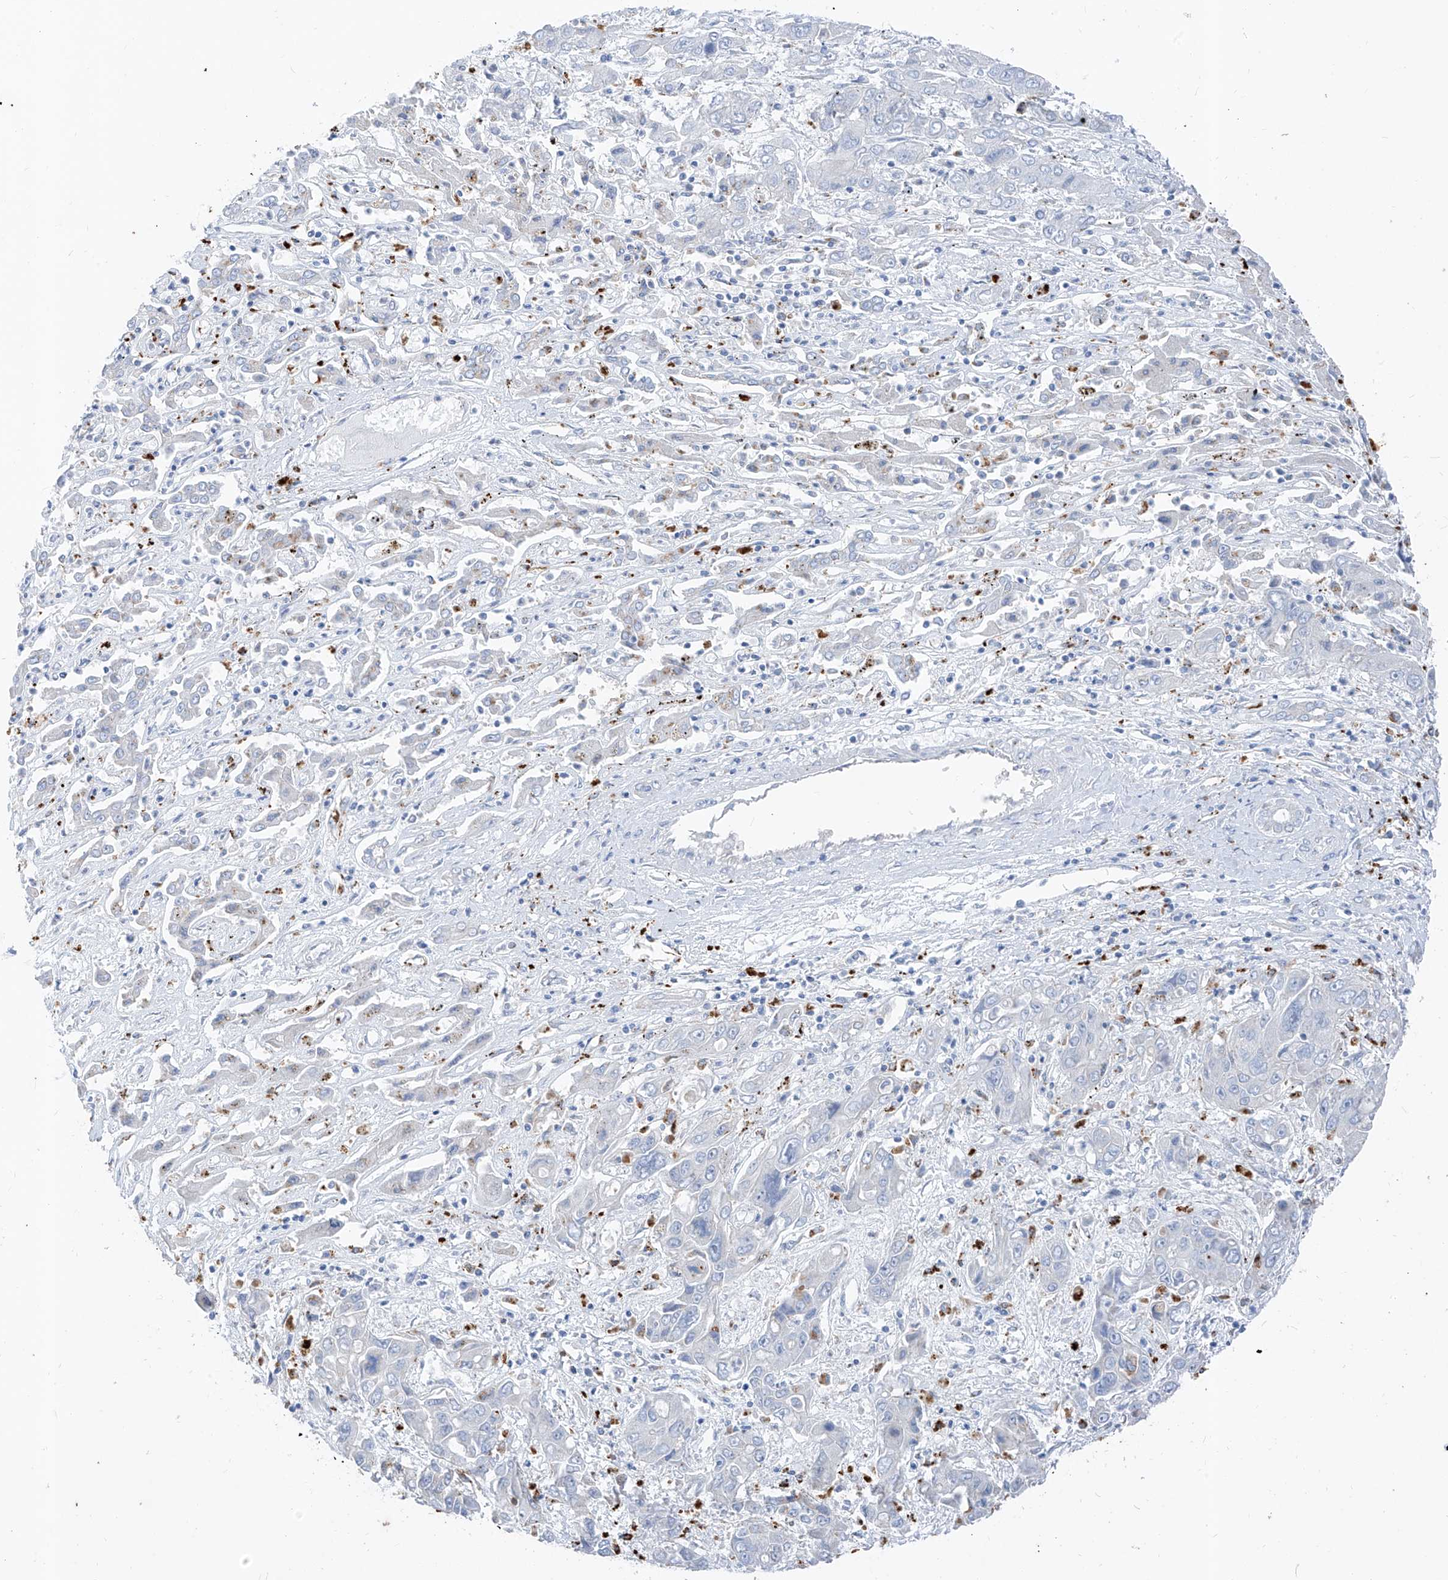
{"staining": {"intensity": "negative", "quantity": "none", "location": "none"}, "tissue": "liver cancer", "cell_type": "Tumor cells", "image_type": "cancer", "snomed": [{"axis": "morphology", "description": "Cholangiocarcinoma"}, {"axis": "topography", "description": "Liver"}], "caption": "Photomicrograph shows no significant protein staining in tumor cells of cholangiocarcinoma (liver).", "gene": "GPR137C", "patient": {"sex": "male", "age": 67}}